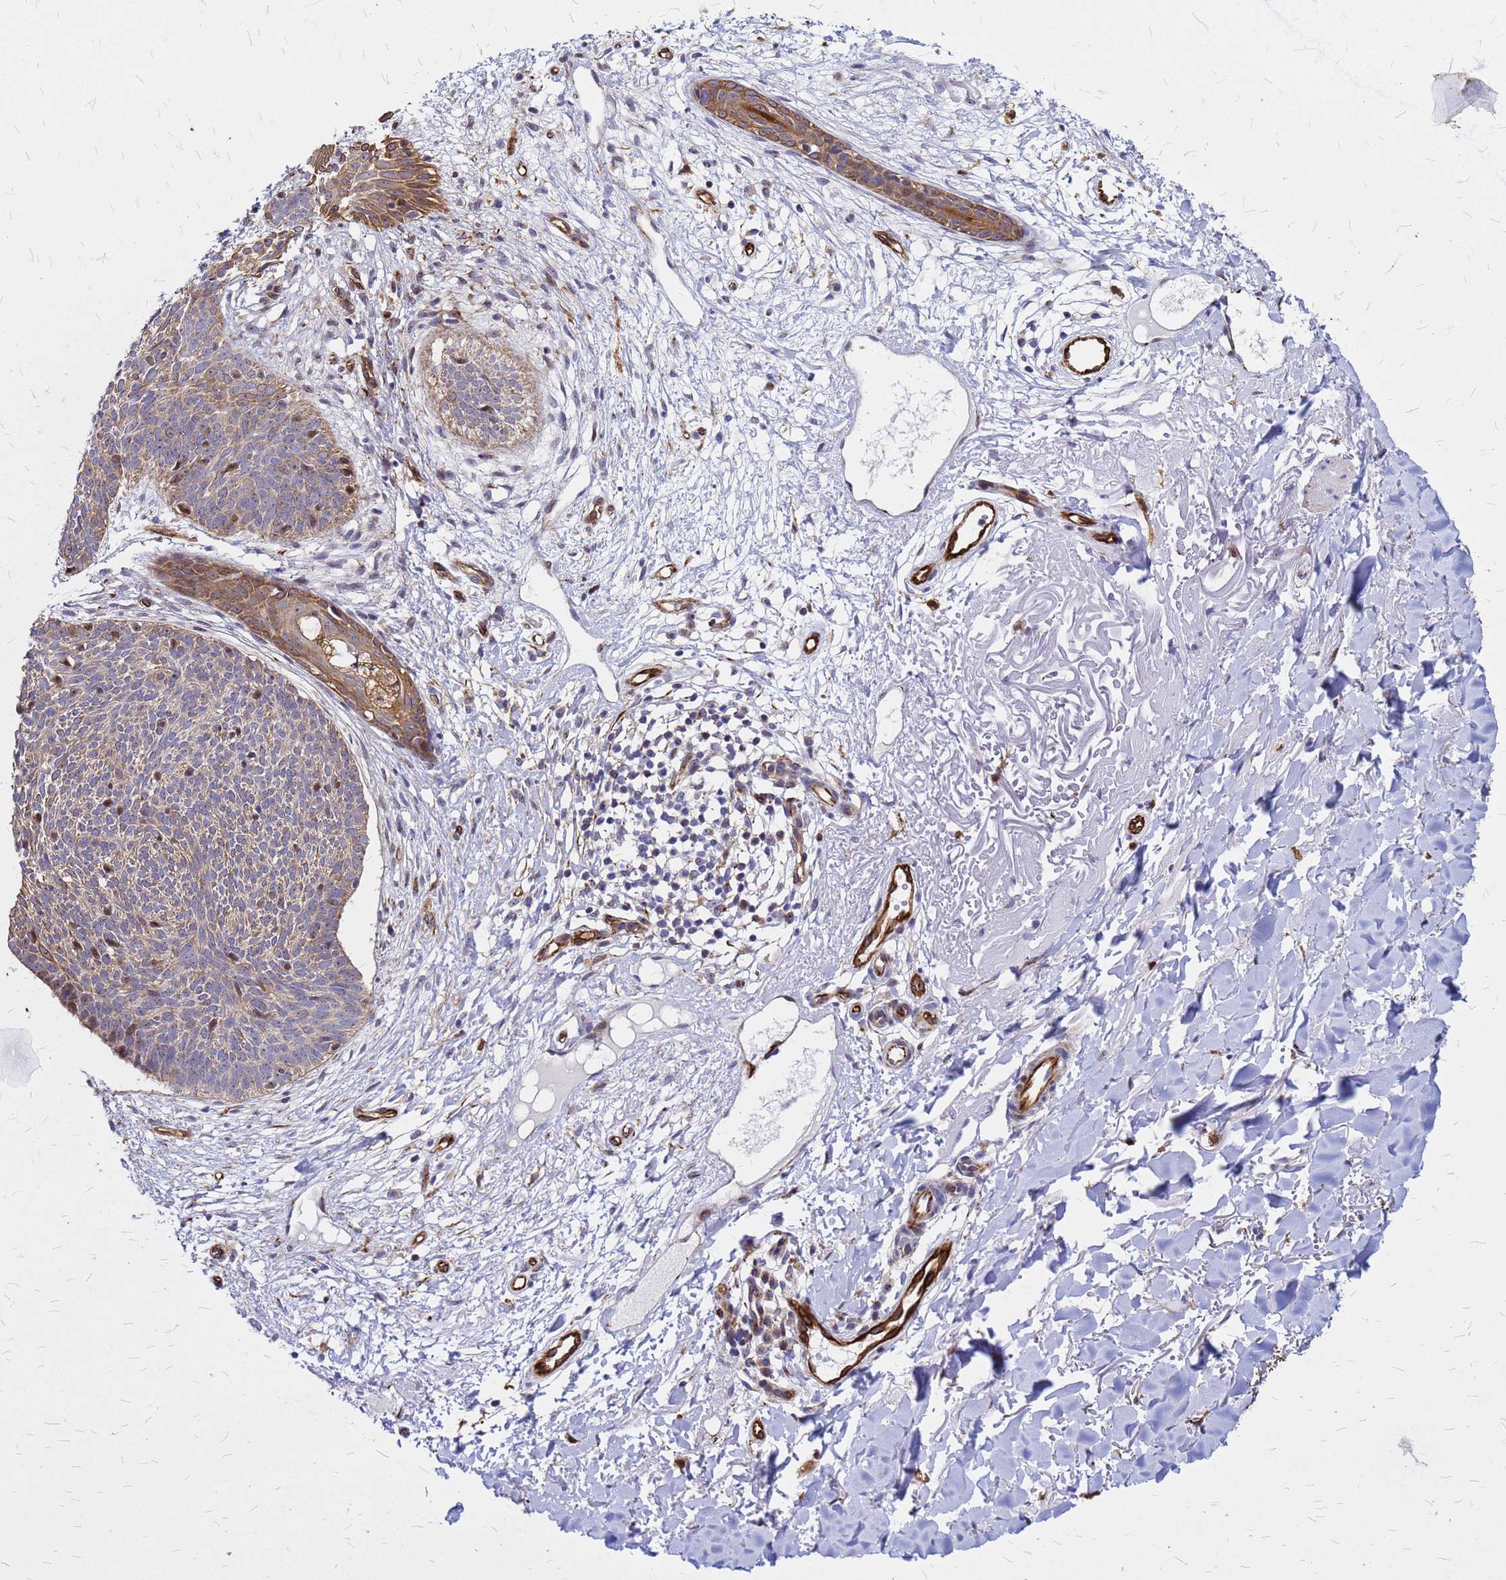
{"staining": {"intensity": "moderate", "quantity": "<25%", "location": "cytoplasmic/membranous,nuclear"}, "tissue": "skin cancer", "cell_type": "Tumor cells", "image_type": "cancer", "snomed": [{"axis": "morphology", "description": "Basal cell carcinoma"}, {"axis": "topography", "description": "Skin"}], "caption": "Brown immunohistochemical staining in basal cell carcinoma (skin) exhibits moderate cytoplasmic/membranous and nuclear expression in approximately <25% of tumor cells. The staining was performed using DAB to visualize the protein expression in brown, while the nuclei were stained in blue with hematoxylin (Magnification: 20x).", "gene": "NOSTRIN", "patient": {"sex": "male", "age": 84}}